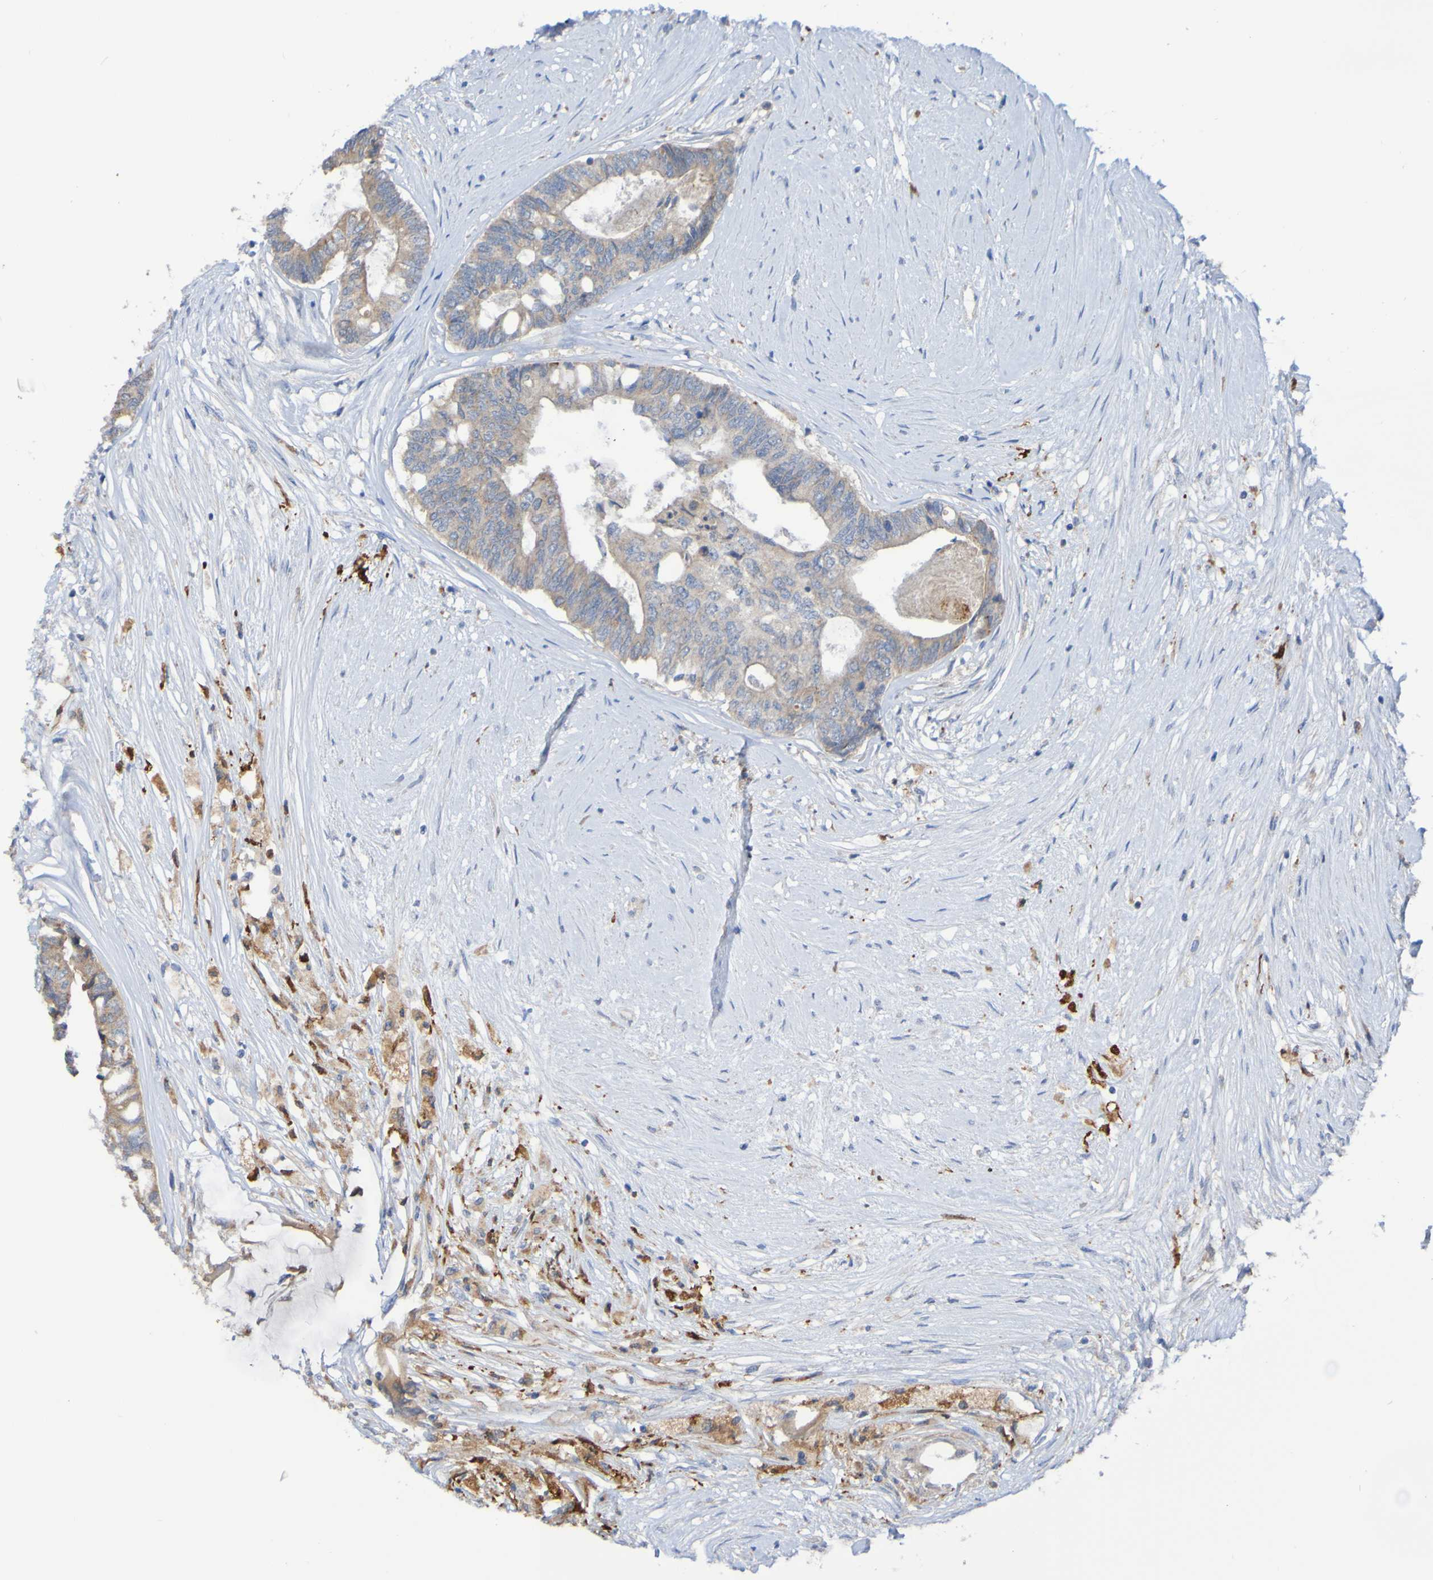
{"staining": {"intensity": "weak", "quantity": ">75%", "location": "cytoplasmic/membranous"}, "tissue": "colorectal cancer", "cell_type": "Tumor cells", "image_type": "cancer", "snomed": [{"axis": "morphology", "description": "Adenocarcinoma, NOS"}, {"axis": "topography", "description": "Rectum"}], "caption": "Protein expression analysis of human colorectal cancer (adenocarcinoma) reveals weak cytoplasmic/membranous positivity in about >75% of tumor cells.", "gene": "PHYH", "patient": {"sex": "male", "age": 63}}